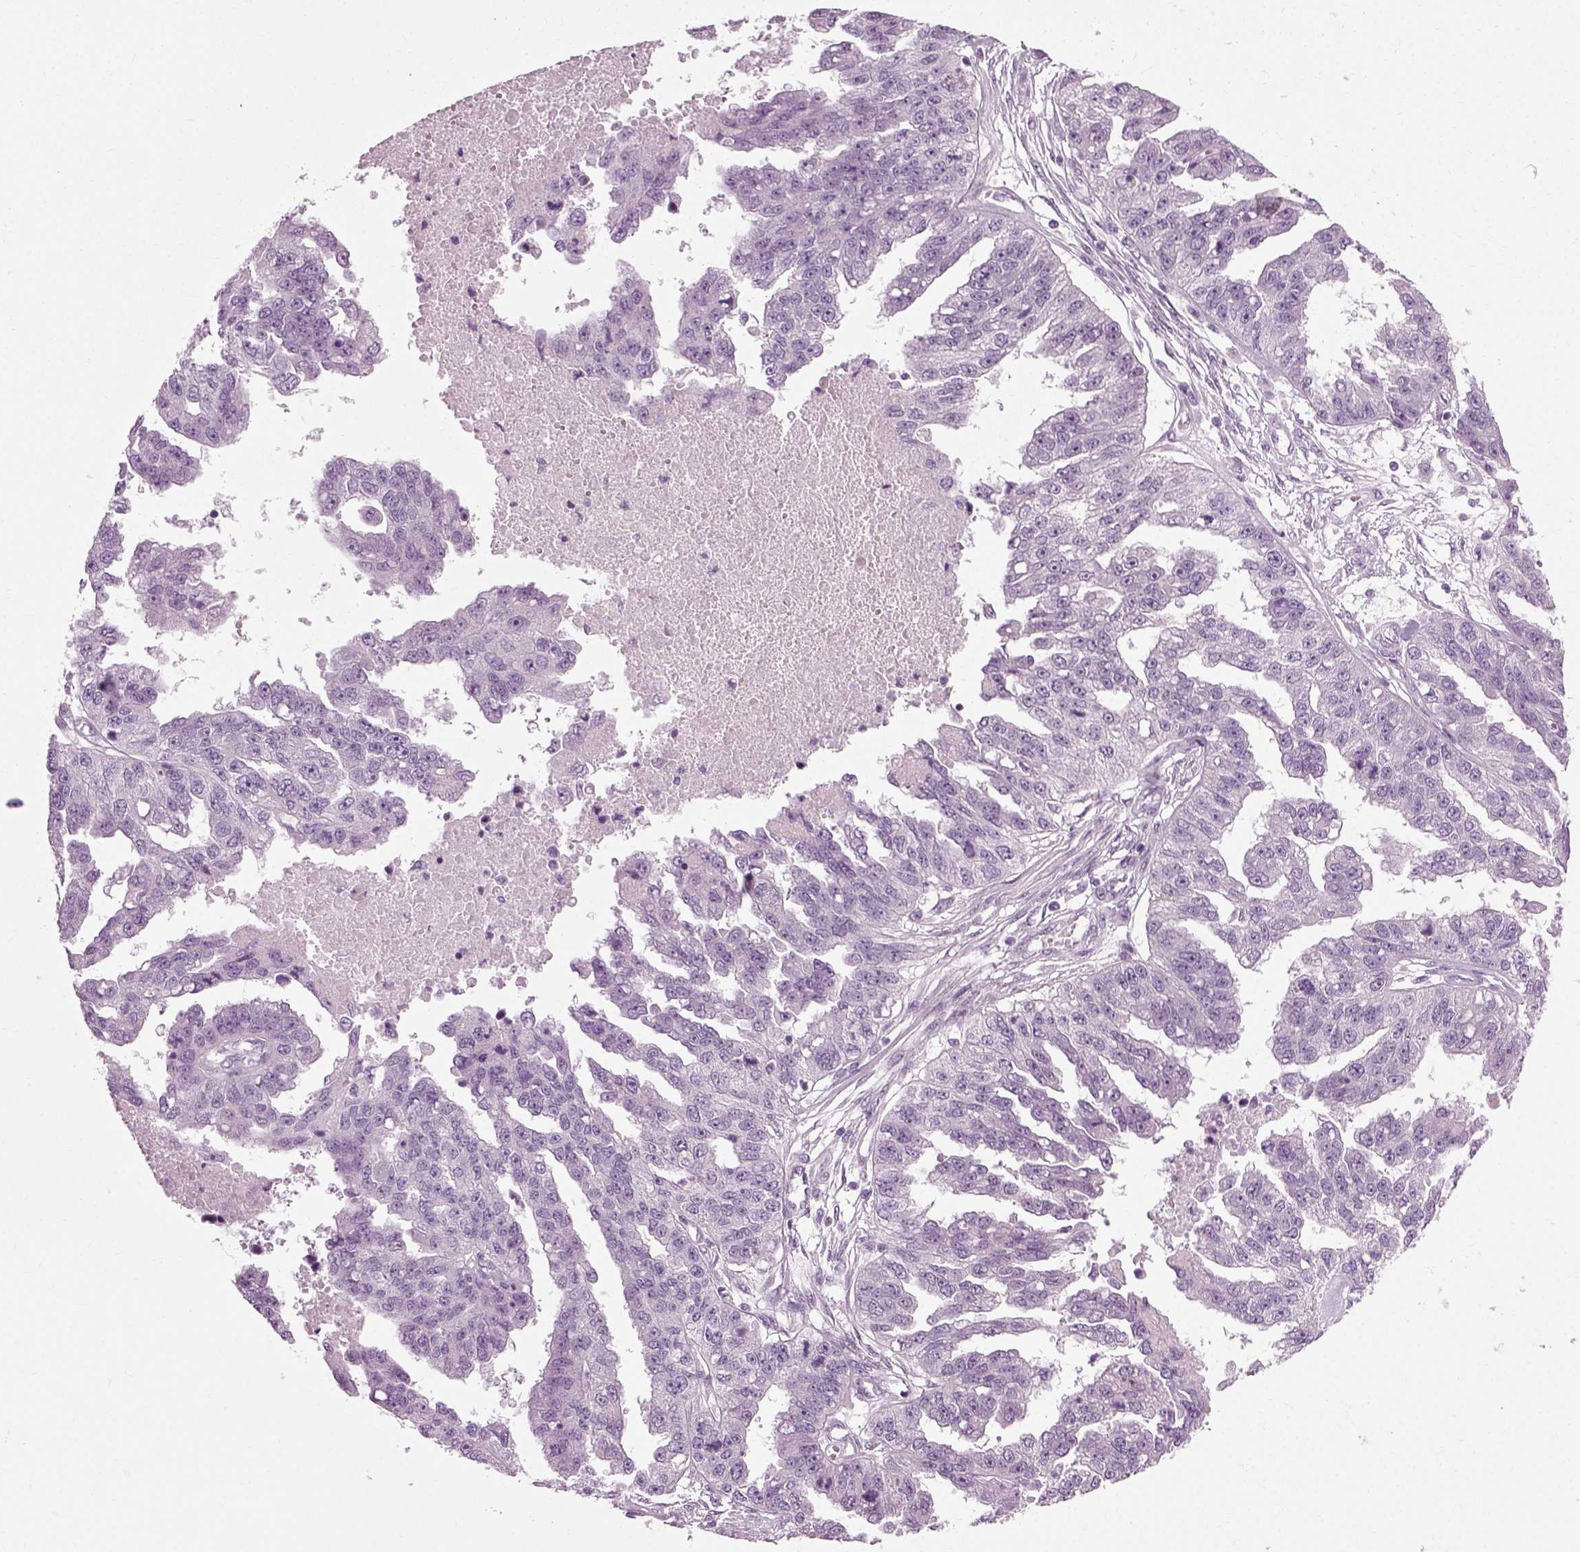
{"staining": {"intensity": "negative", "quantity": "none", "location": "none"}, "tissue": "ovarian cancer", "cell_type": "Tumor cells", "image_type": "cancer", "snomed": [{"axis": "morphology", "description": "Cystadenocarcinoma, serous, NOS"}, {"axis": "topography", "description": "Ovary"}], "caption": "Immunohistochemistry (IHC) micrograph of neoplastic tissue: serous cystadenocarcinoma (ovarian) stained with DAB shows no significant protein expression in tumor cells.", "gene": "SCG5", "patient": {"sex": "female", "age": 58}}